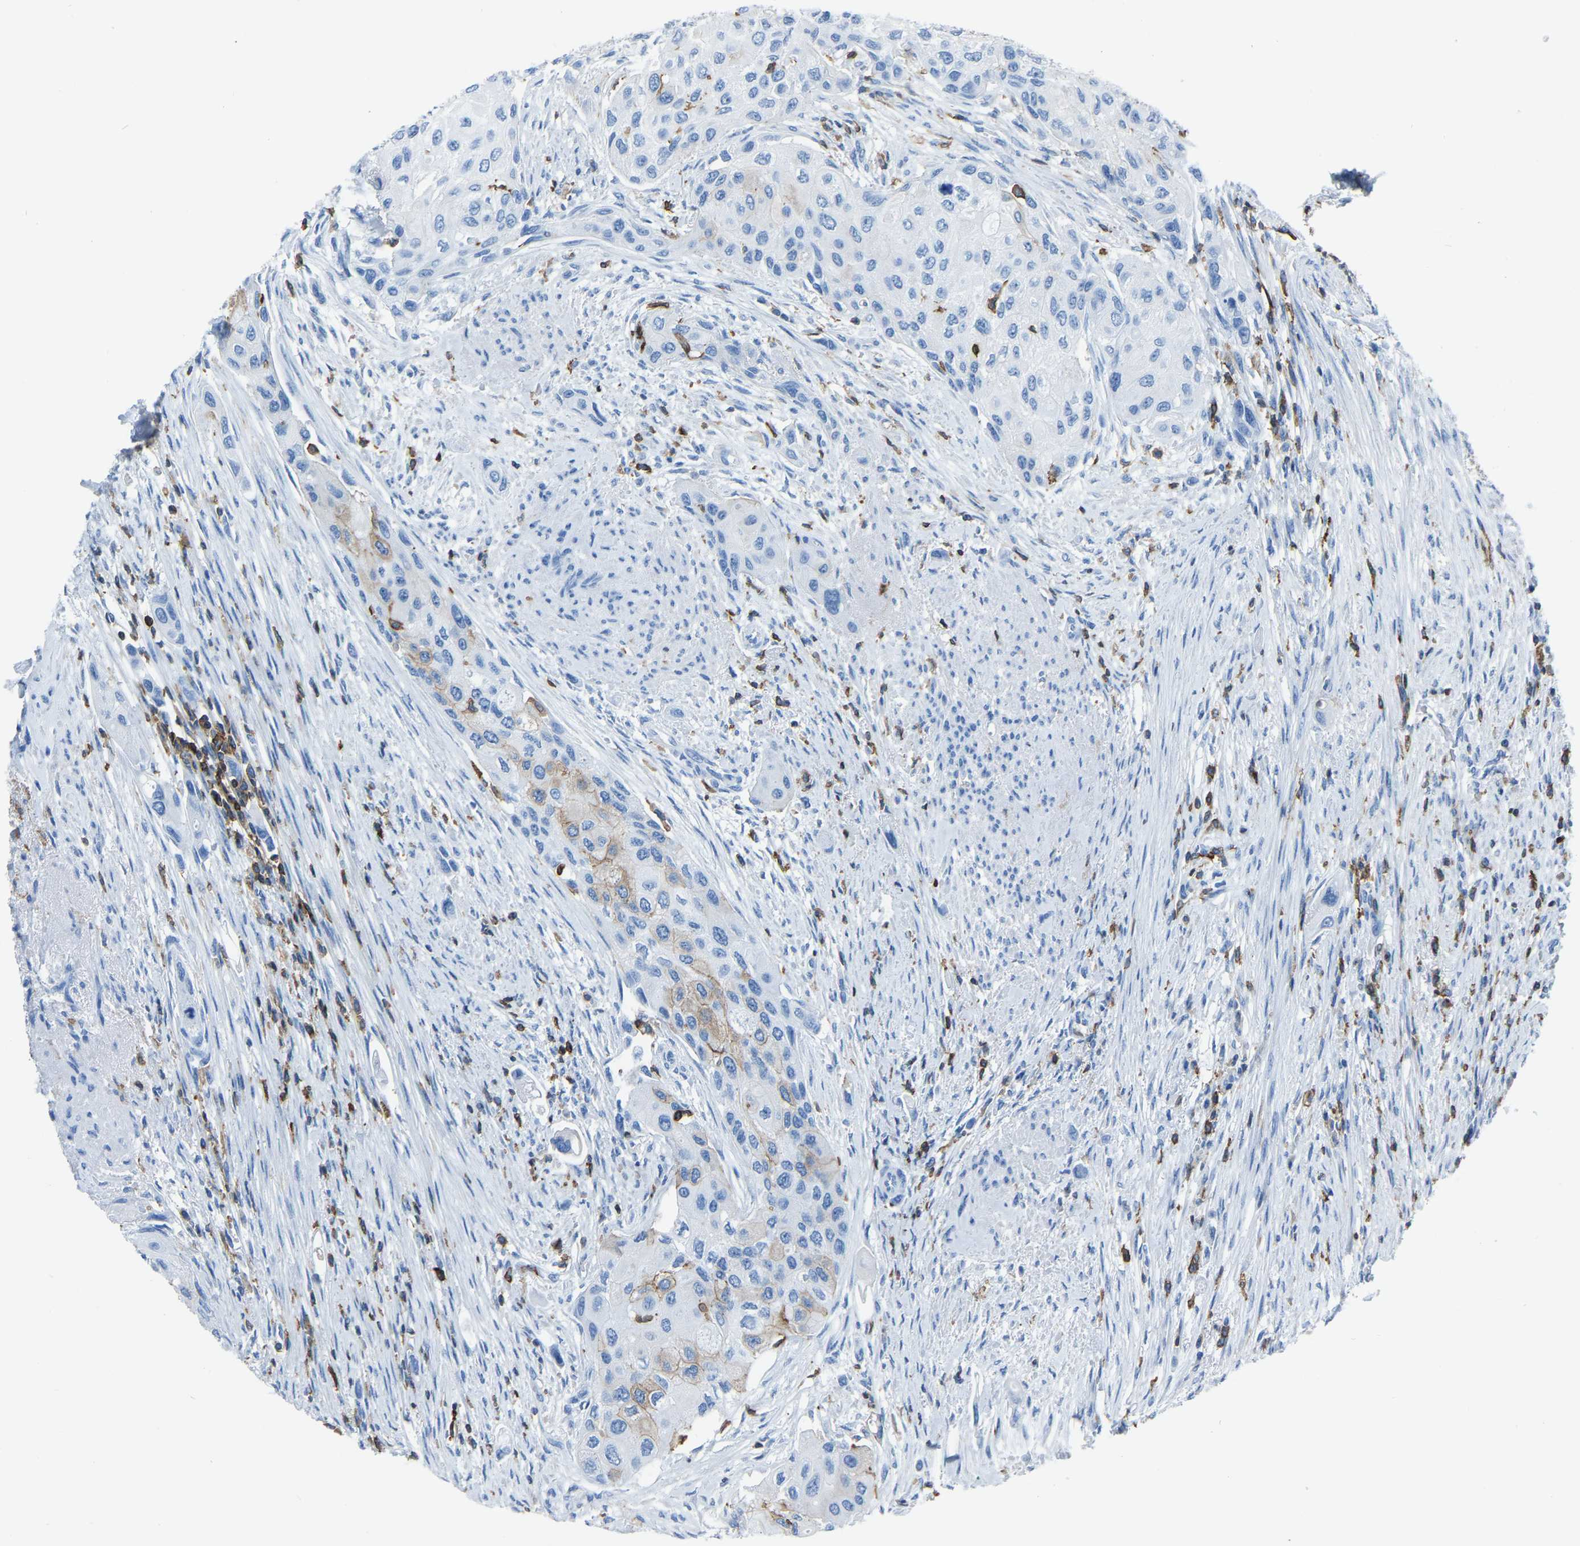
{"staining": {"intensity": "negative", "quantity": "none", "location": "none"}, "tissue": "urothelial cancer", "cell_type": "Tumor cells", "image_type": "cancer", "snomed": [{"axis": "morphology", "description": "Urothelial carcinoma, High grade"}, {"axis": "topography", "description": "Urinary bladder"}], "caption": "Human urothelial cancer stained for a protein using immunohistochemistry (IHC) reveals no staining in tumor cells.", "gene": "LSP1", "patient": {"sex": "female", "age": 56}}